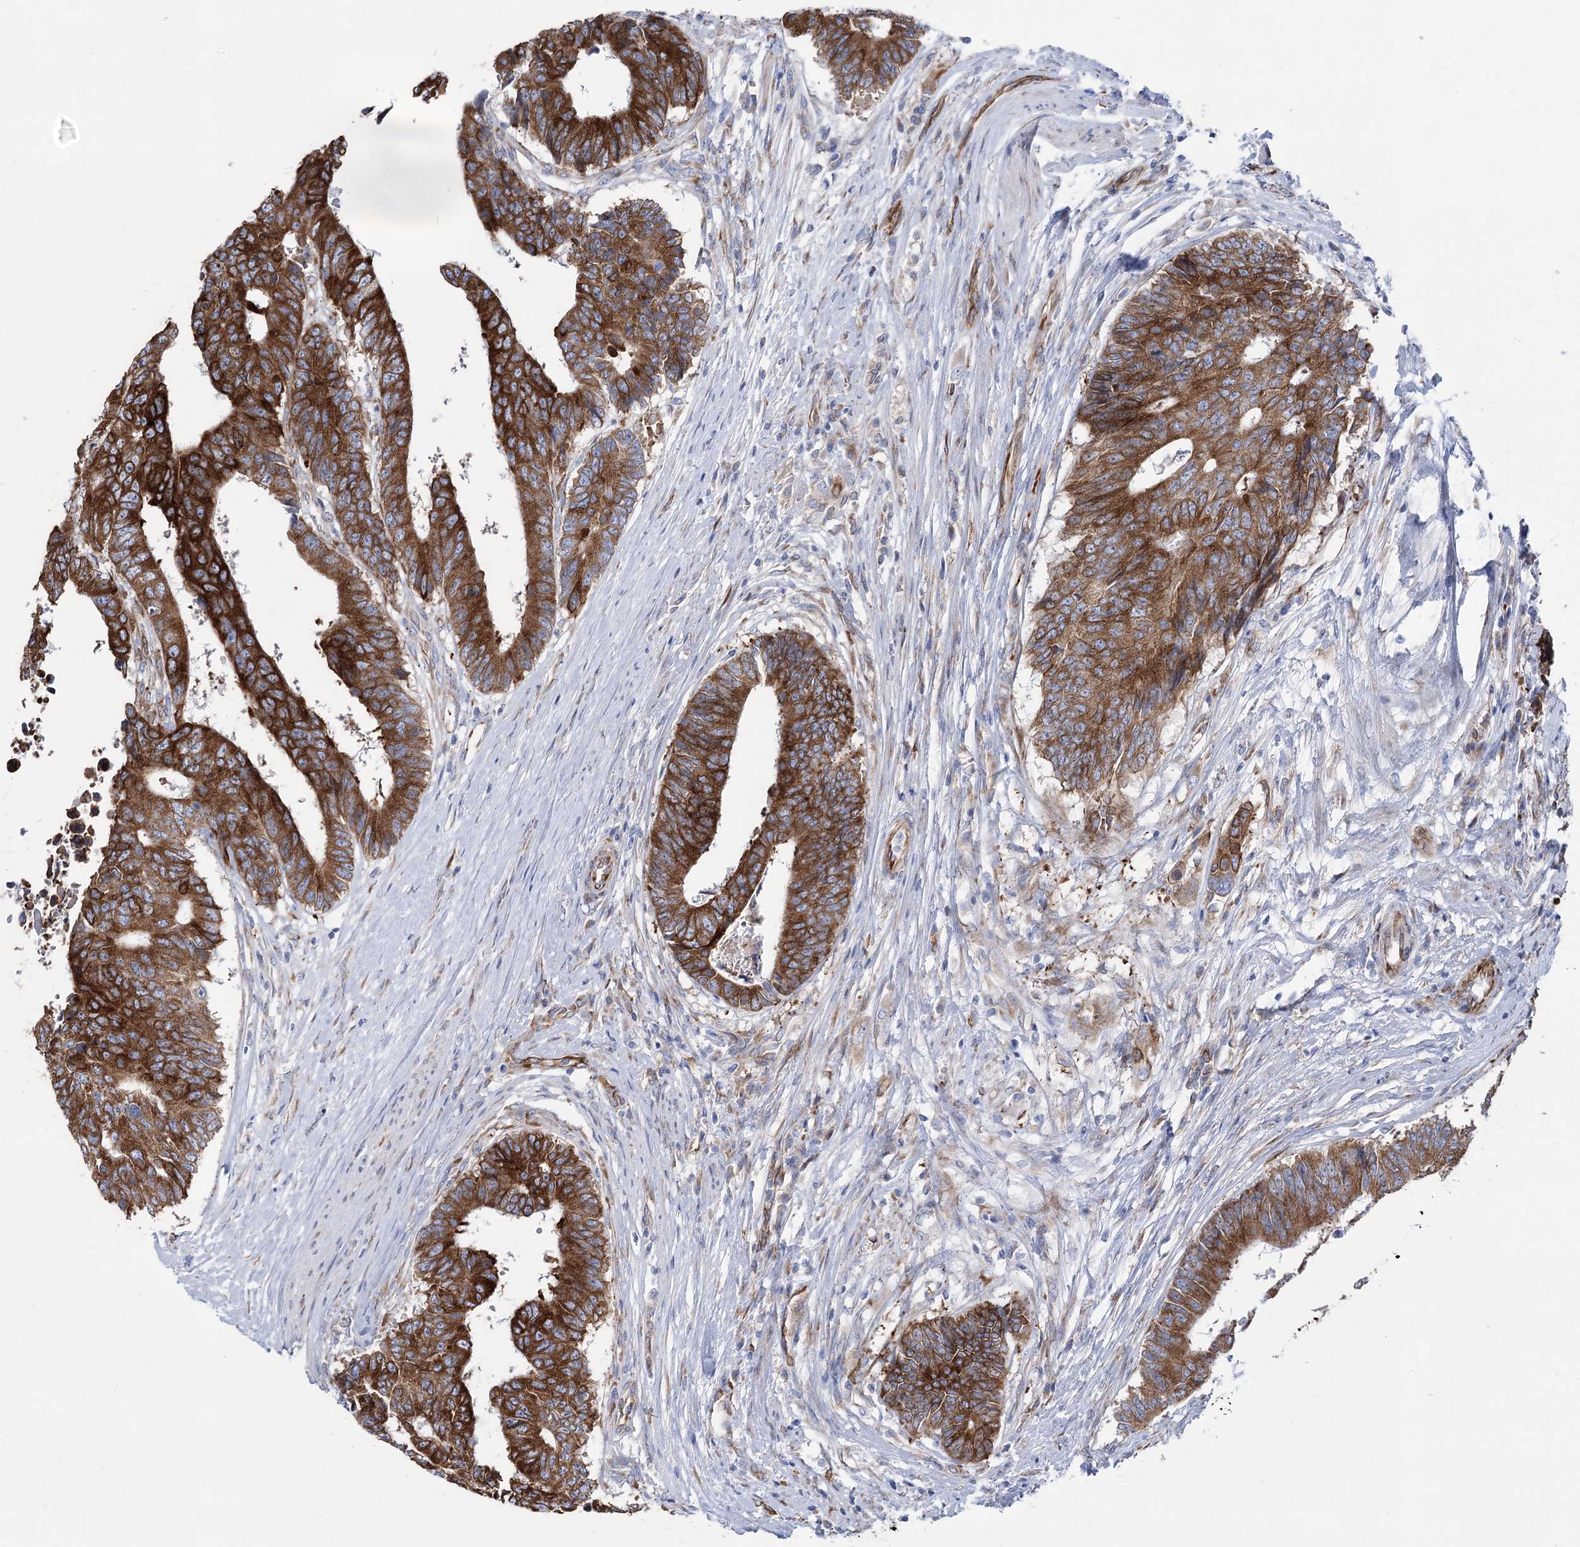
{"staining": {"intensity": "strong", "quantity": ">75%", "location": "cytoplasmic/membranous"}, "tissue": "colorectal cancer", "cell_type": "Tumor cells", "image_type": "cancer", "snomed": [{"axis": "morphology", "description": "Adenocarcinoma, NOS"}, {"axis": "topography", "description": "Rectum"}], "caption": "Immunohistochemistry histopathology image of neoplastic tissue: colorectal cancer stained using immunohistochemistry (IHC) exhibits high levels of strong protein expression localized specifically in the cytoplasmic/membranous of tumor cells, appearing as a cytoplasmic/membranous brown color.", "gene": "YTHDC2", "patient": {"sex": "male", "age": 84}}